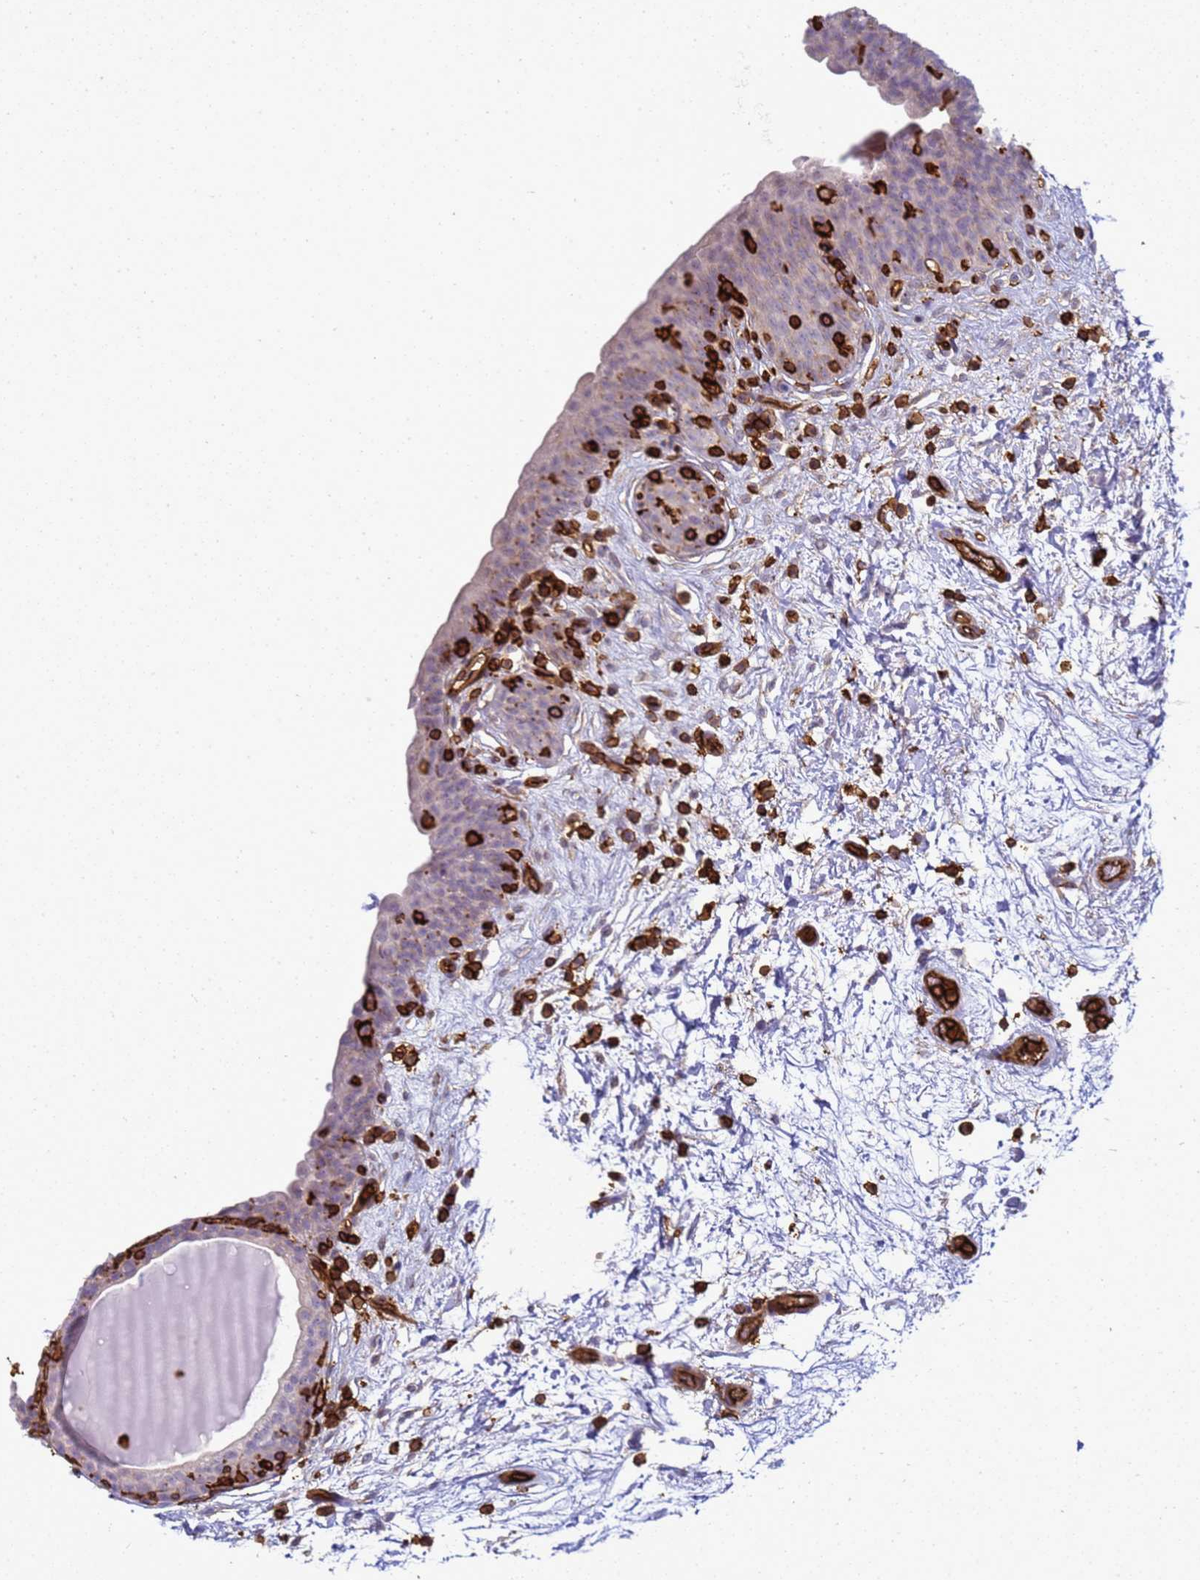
{"staining": {"intensity": "negative", "quantity": "none", "location": "none"}, "tissue": "urinary bladder", "cell_type": "Urothelial cells", "image_type": "normal", "snomed": [{"axis": "morphology", "description": "Normal tissue, NOS"}, {"axis": "topography", "description": "Urinary bladder"}], "caption": "This is a photomicrograph of IHC staining of benign urinary bladder, which shows no expression in urothelial cells.", "gene": "ZBTB8OS", "patient": {"sex": "male", "age": 83}}